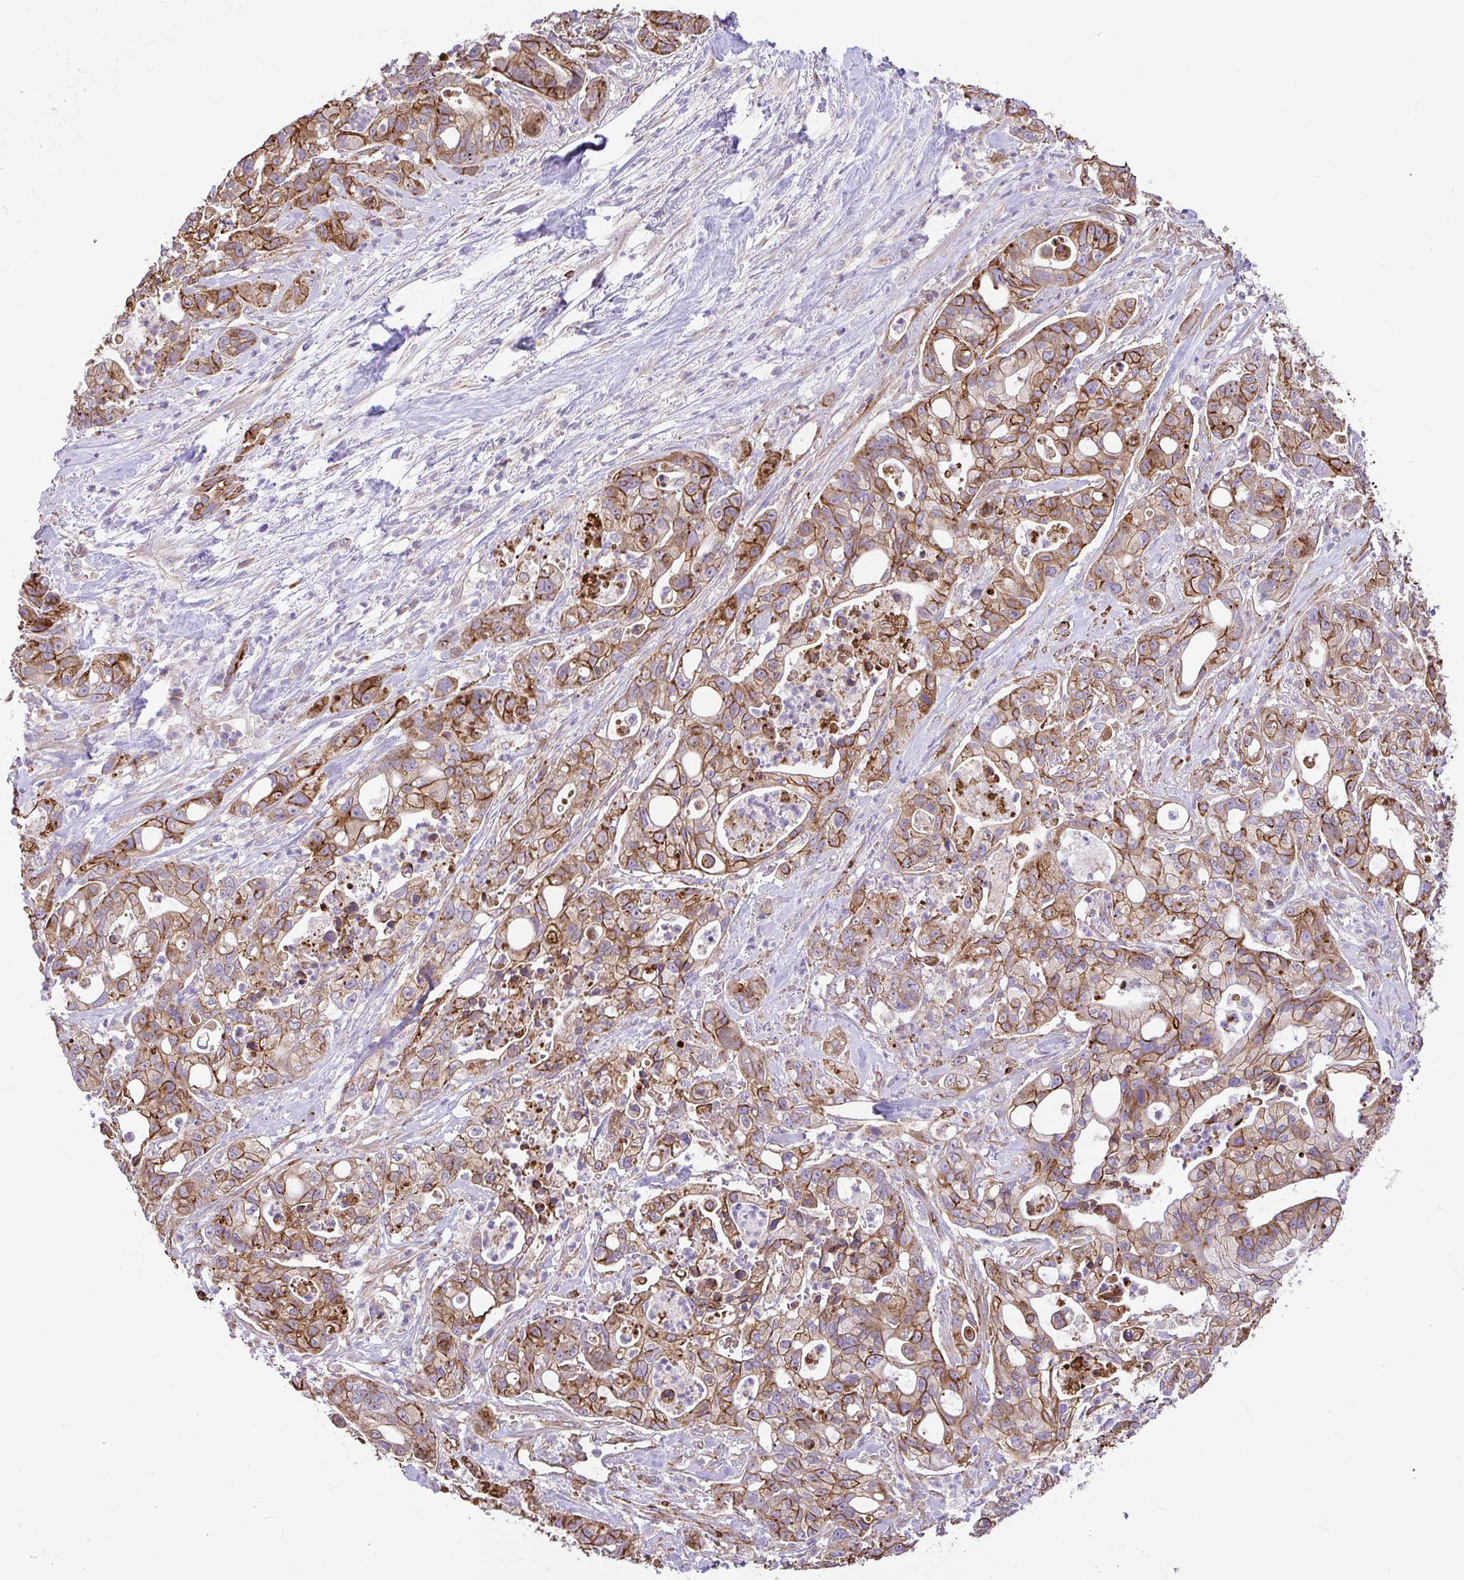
{"staining": {"intensity": "strong", "quantity": "25%-75%", "location": "cytoplasmic/membranous"}, "tissue": "pancreatic cancer", "cell_type": "Tumor cells", "image_type": "cancer", "snomed": [{"axis": "morphology", "description": "Adenocarcinoma, NOS"}, {"axis": "topography", "description": "Pancreas"}], "caption": "Human adenocarcinoma (pancreatic) stained with a protein marker reveals strong staining in tumor cells.", "gene": "PTPRK", "patient": {"sex": "female", "age": 69}}